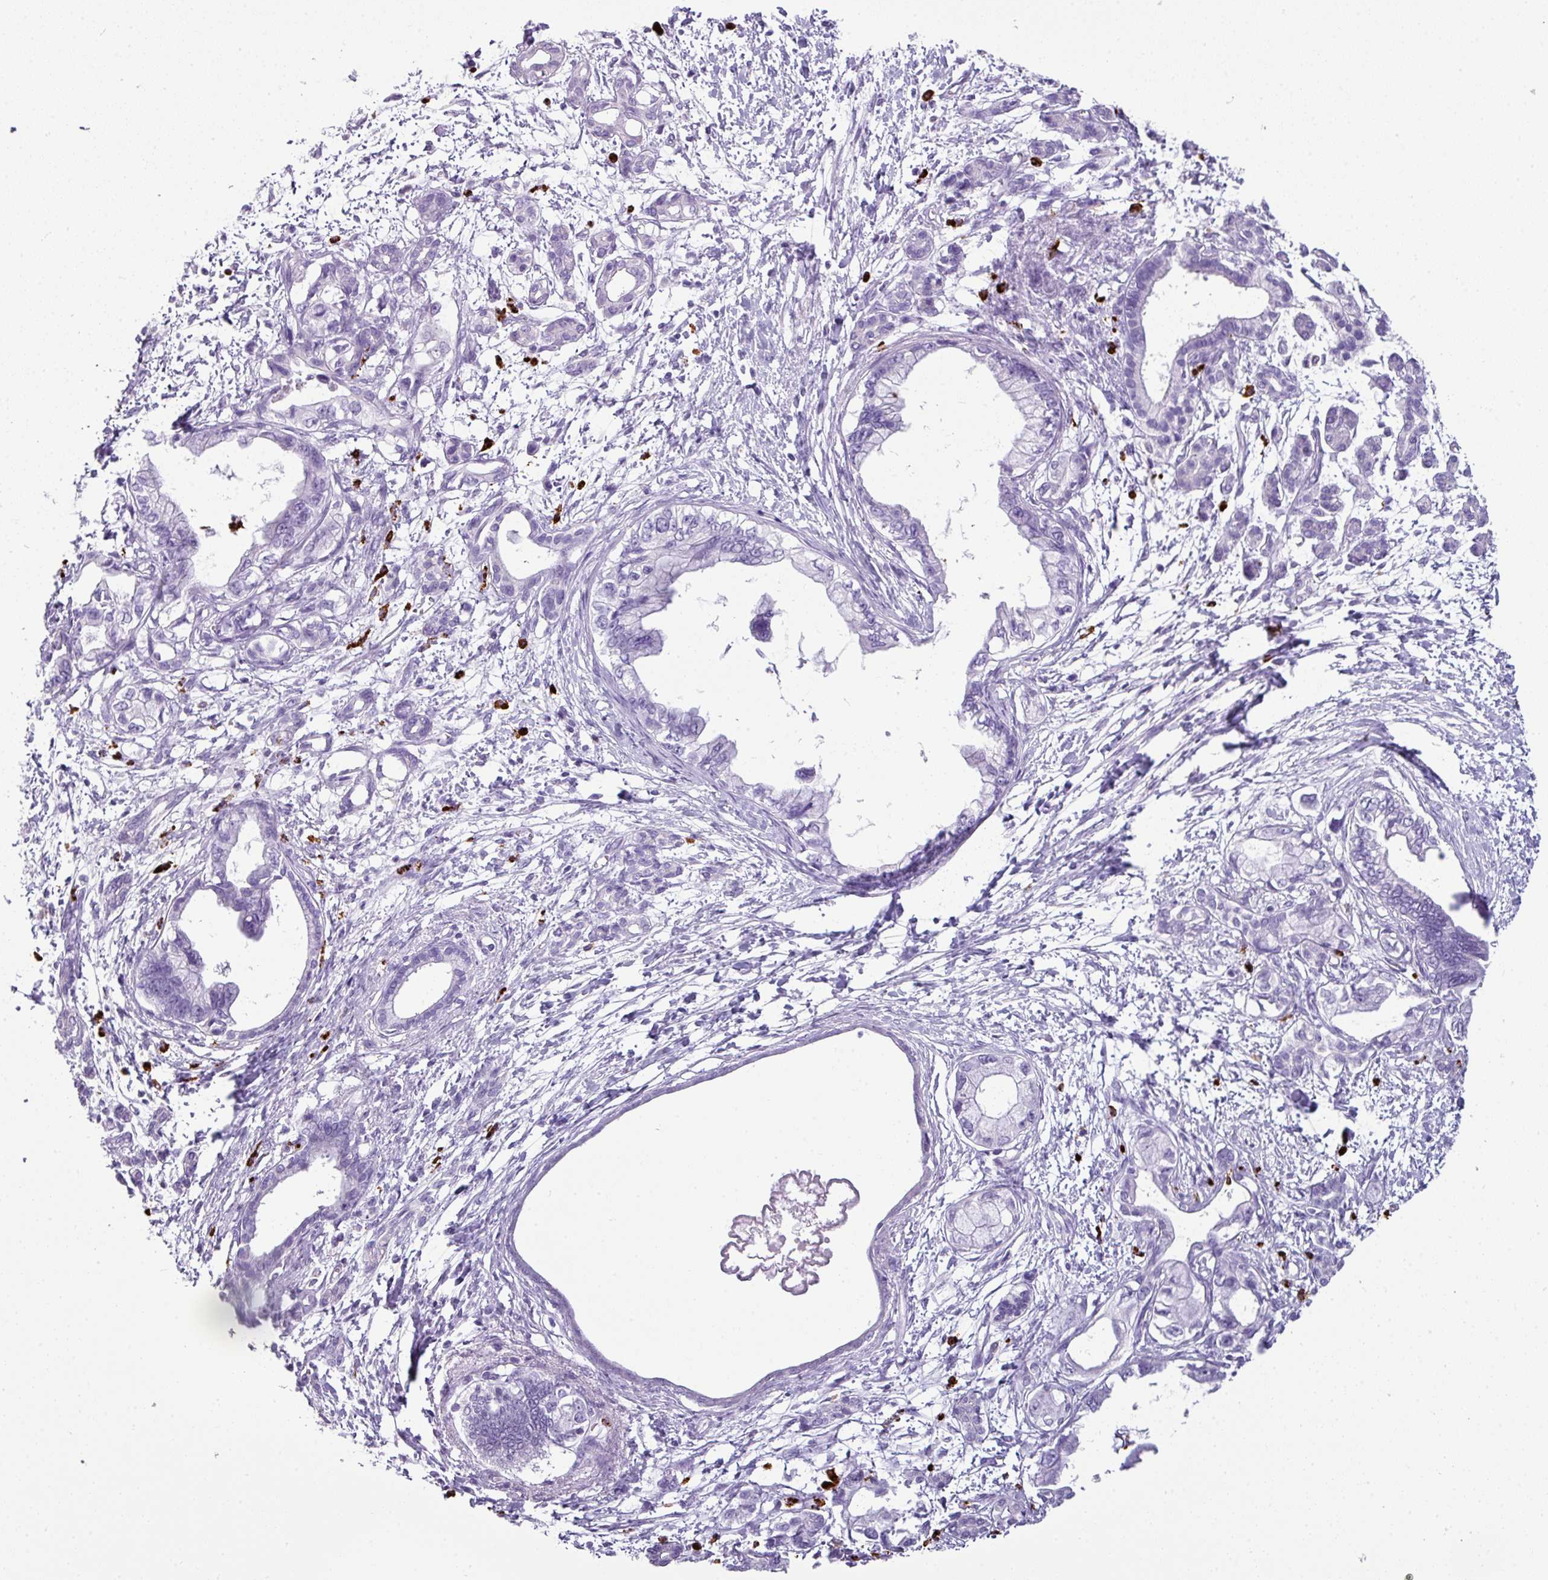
{"staining": {"intensity": "negative", "quantity": "none", "location": "none"}, "tissue": "pancreatic cancer", "cell_type": "Tumor cells", "image_type": "cancer", "snomed": [{"axis": "morphology", "description": "Adenocarcinoma, NOS"}, {"axis": "topography", "description": "Pancreas"}], "caption": "A histopathology image of pancreatic cancer stained for a protein displays no brown staining in tumor cells.", "gene": "CTSG", "patient": {"sex": "male", "age": 61}}